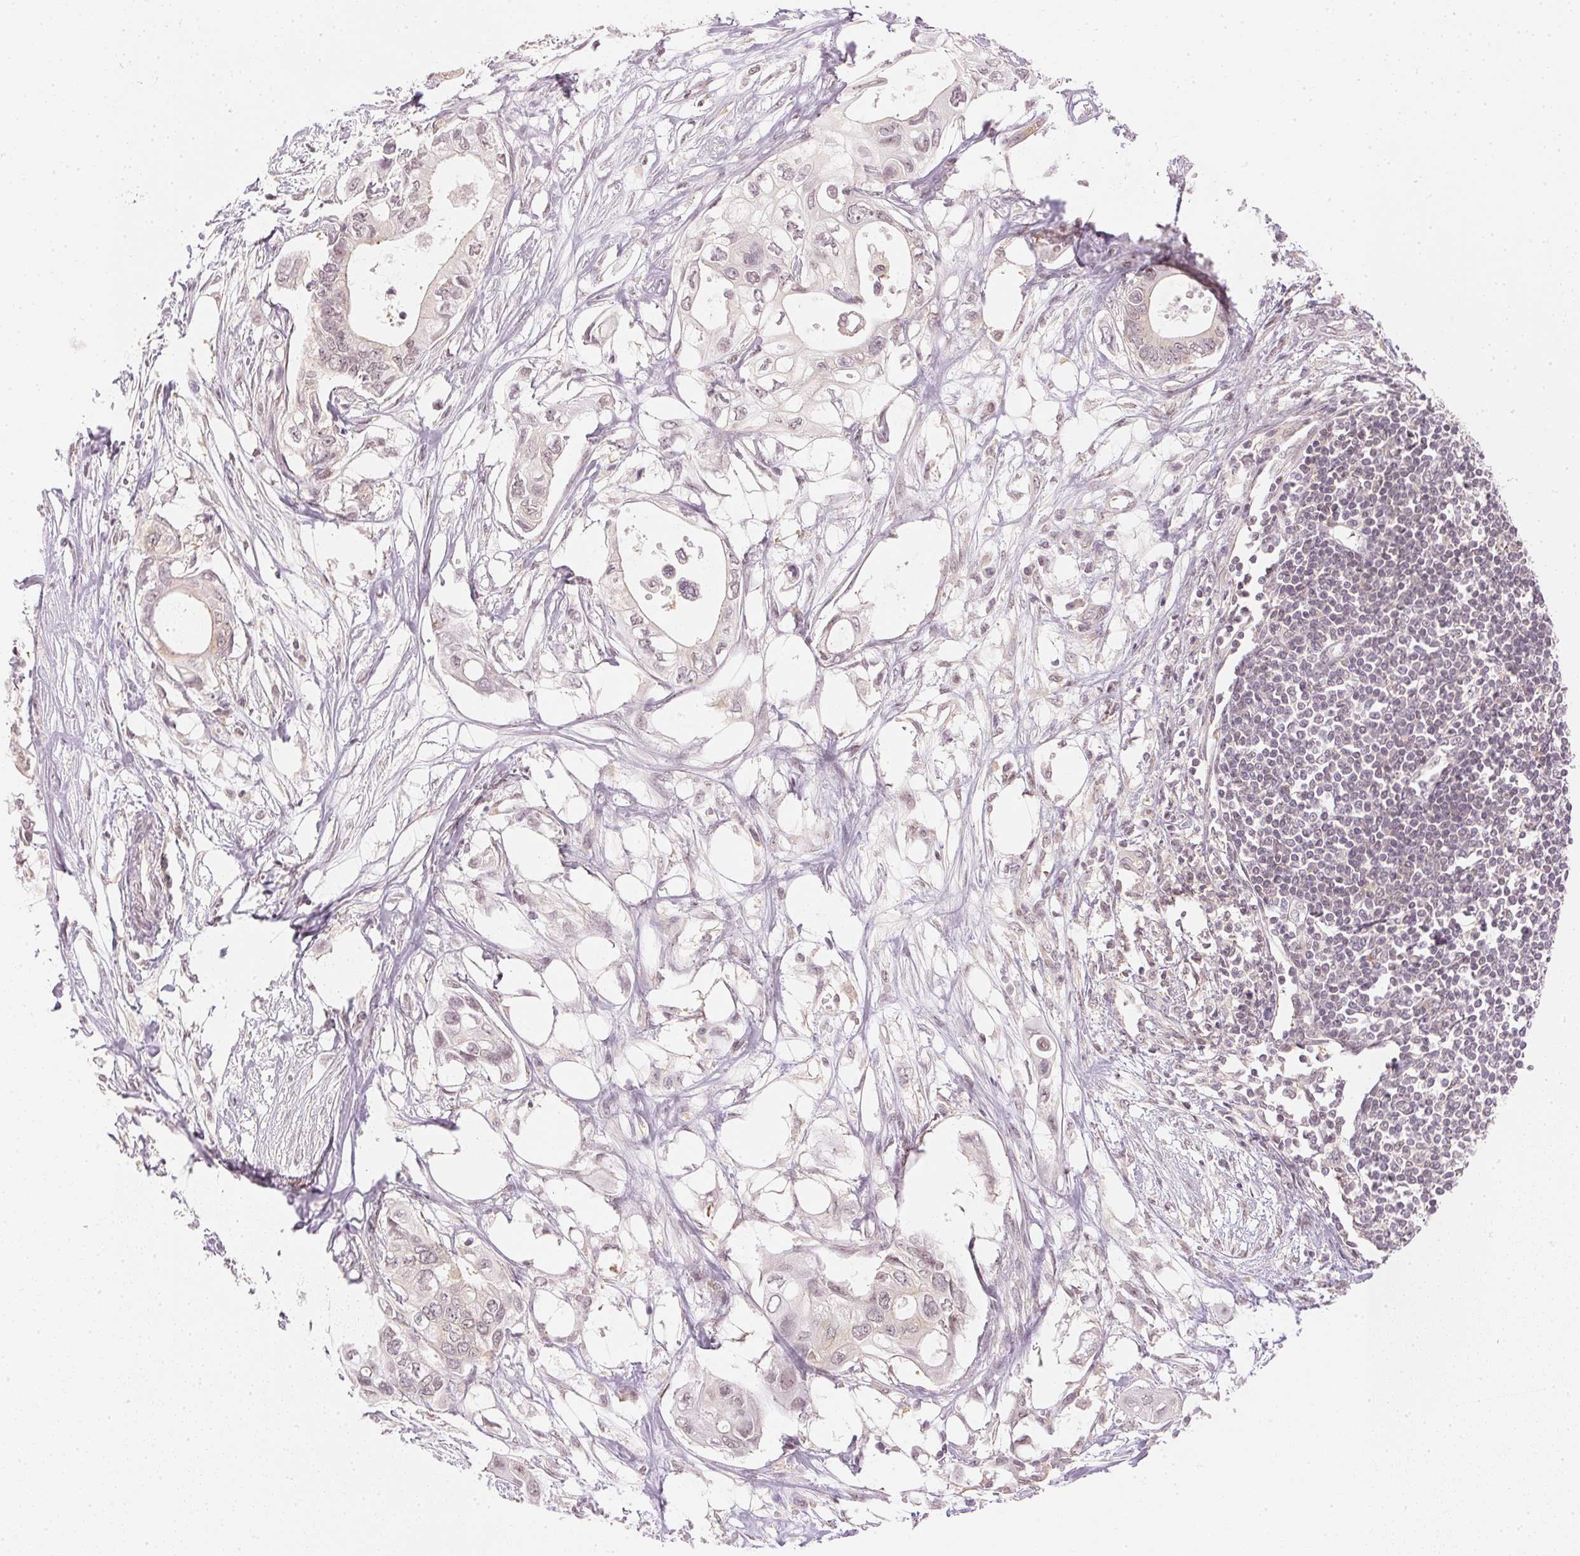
{"staining": {"intensity": "negative", "quantity": "none", "location": "none"}, "tissue": "pancreatic cancer", "cell_type": "Tumor cells", "image_type": "cancer", "snomed": [{"axis": "morphology", "description": "Adenocarcinoma, NOS"}, {"axis": "topography", "description": "Pancreas"}], "caption": "A histopathology image of pancreatic adenocarcinoma stained for a protein reveals no brown staining in tumor cells.", "gene": "KPRP", "patient": {"sex": "female", "age": 63}}